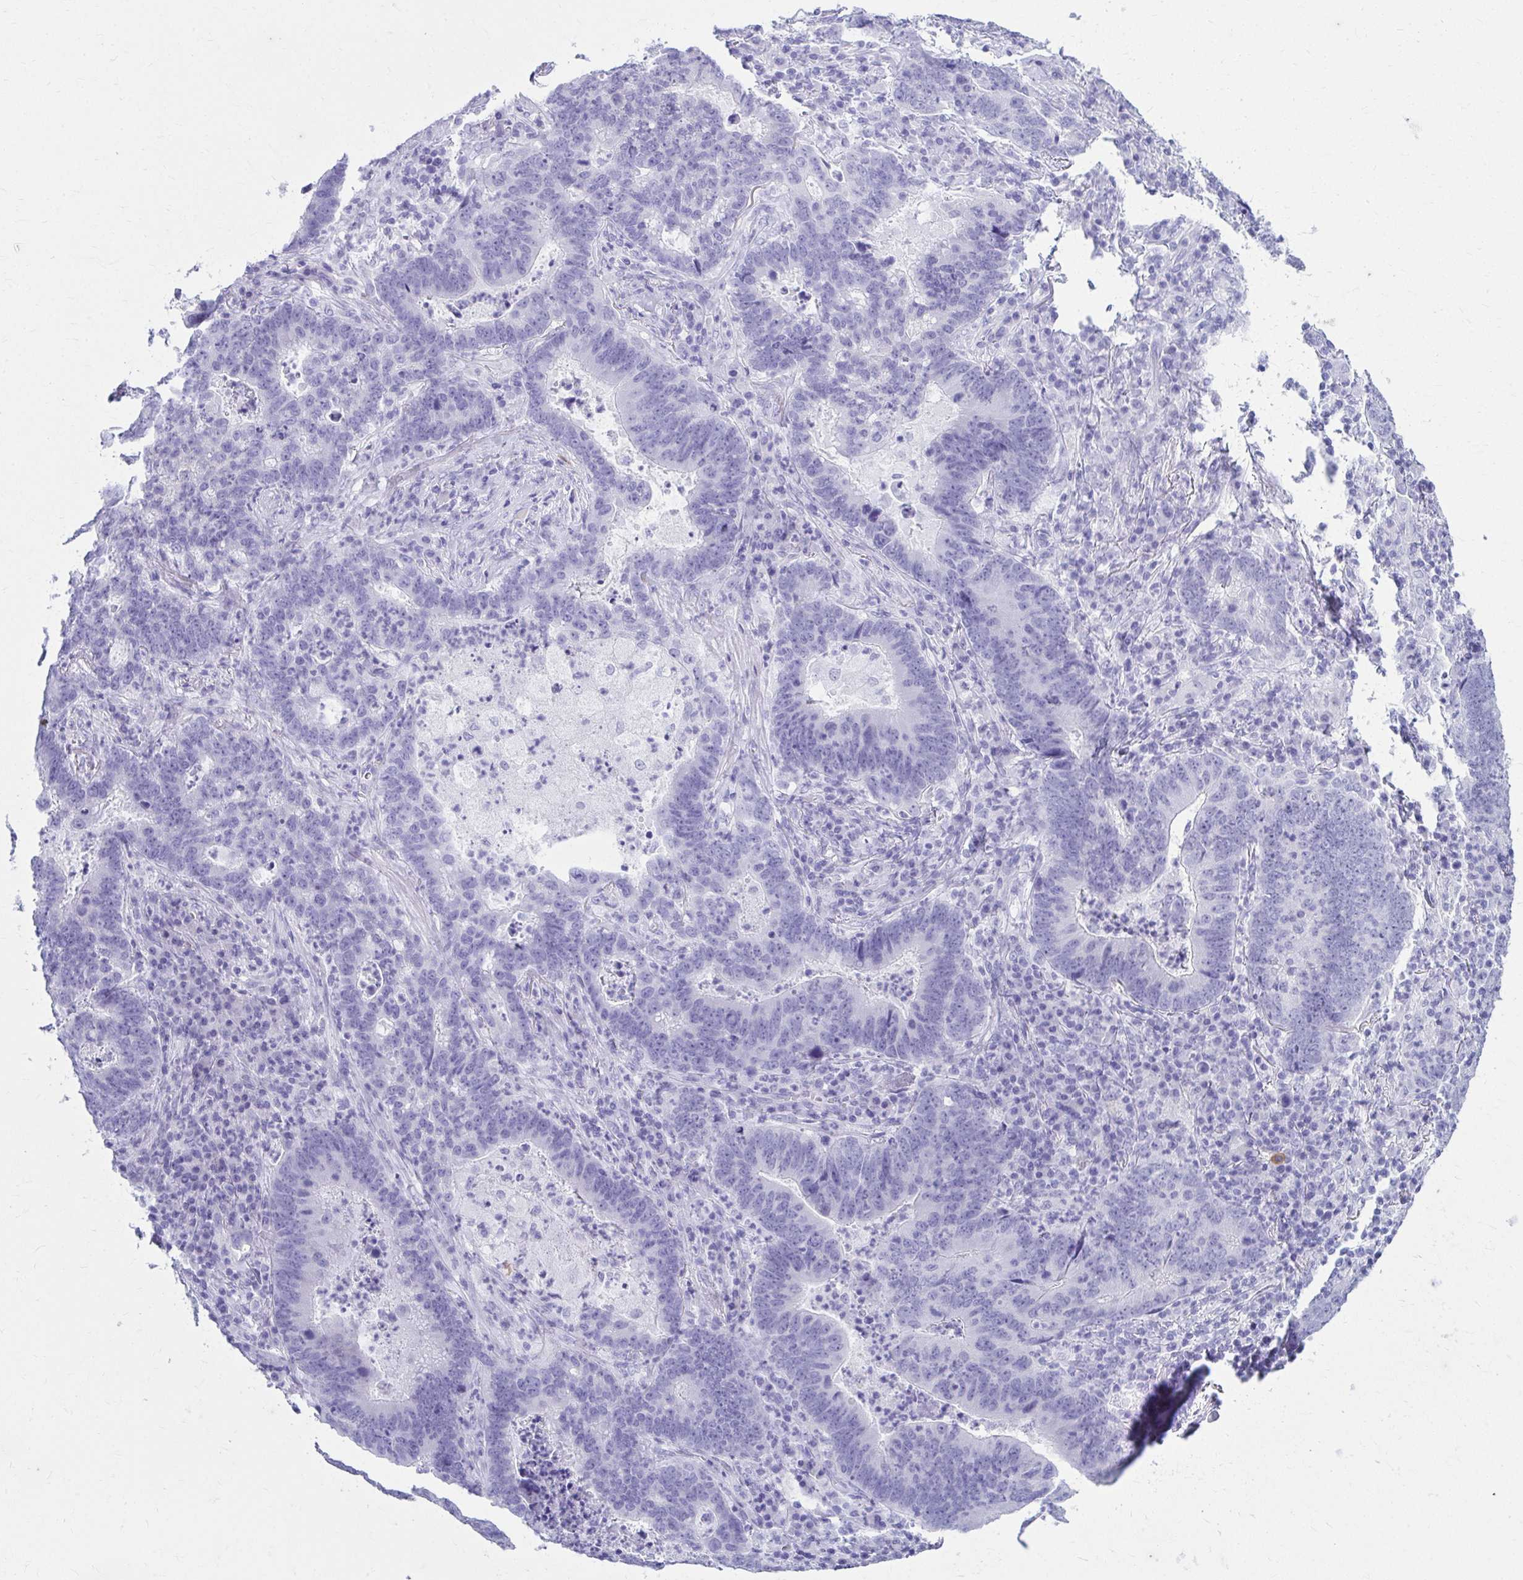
{"staining": {"intensity": "negative", "quantity": "none", "location": "none"}, "tissue": "lung cancer", "cell_type": "Tumor cells", "image_type": "cancer", "snomed": [{"axis": "morphology", "description": "Aneuploidy"}, {"axis": "morphology", "description": "Adenocarcinoma, NOS"}, {"axis": "morphology", "description": "Adenocarcinoma primary or metastatic"}, {"axis": "topography", "description": "Lung"}], "caption": "High power microscopy histopathology image of an IHC micrograph of lung cancer, revealing no significant staining in tumor cells.", "gene": "ATP4B", "patient": {"sex": "female", "age": 75}}